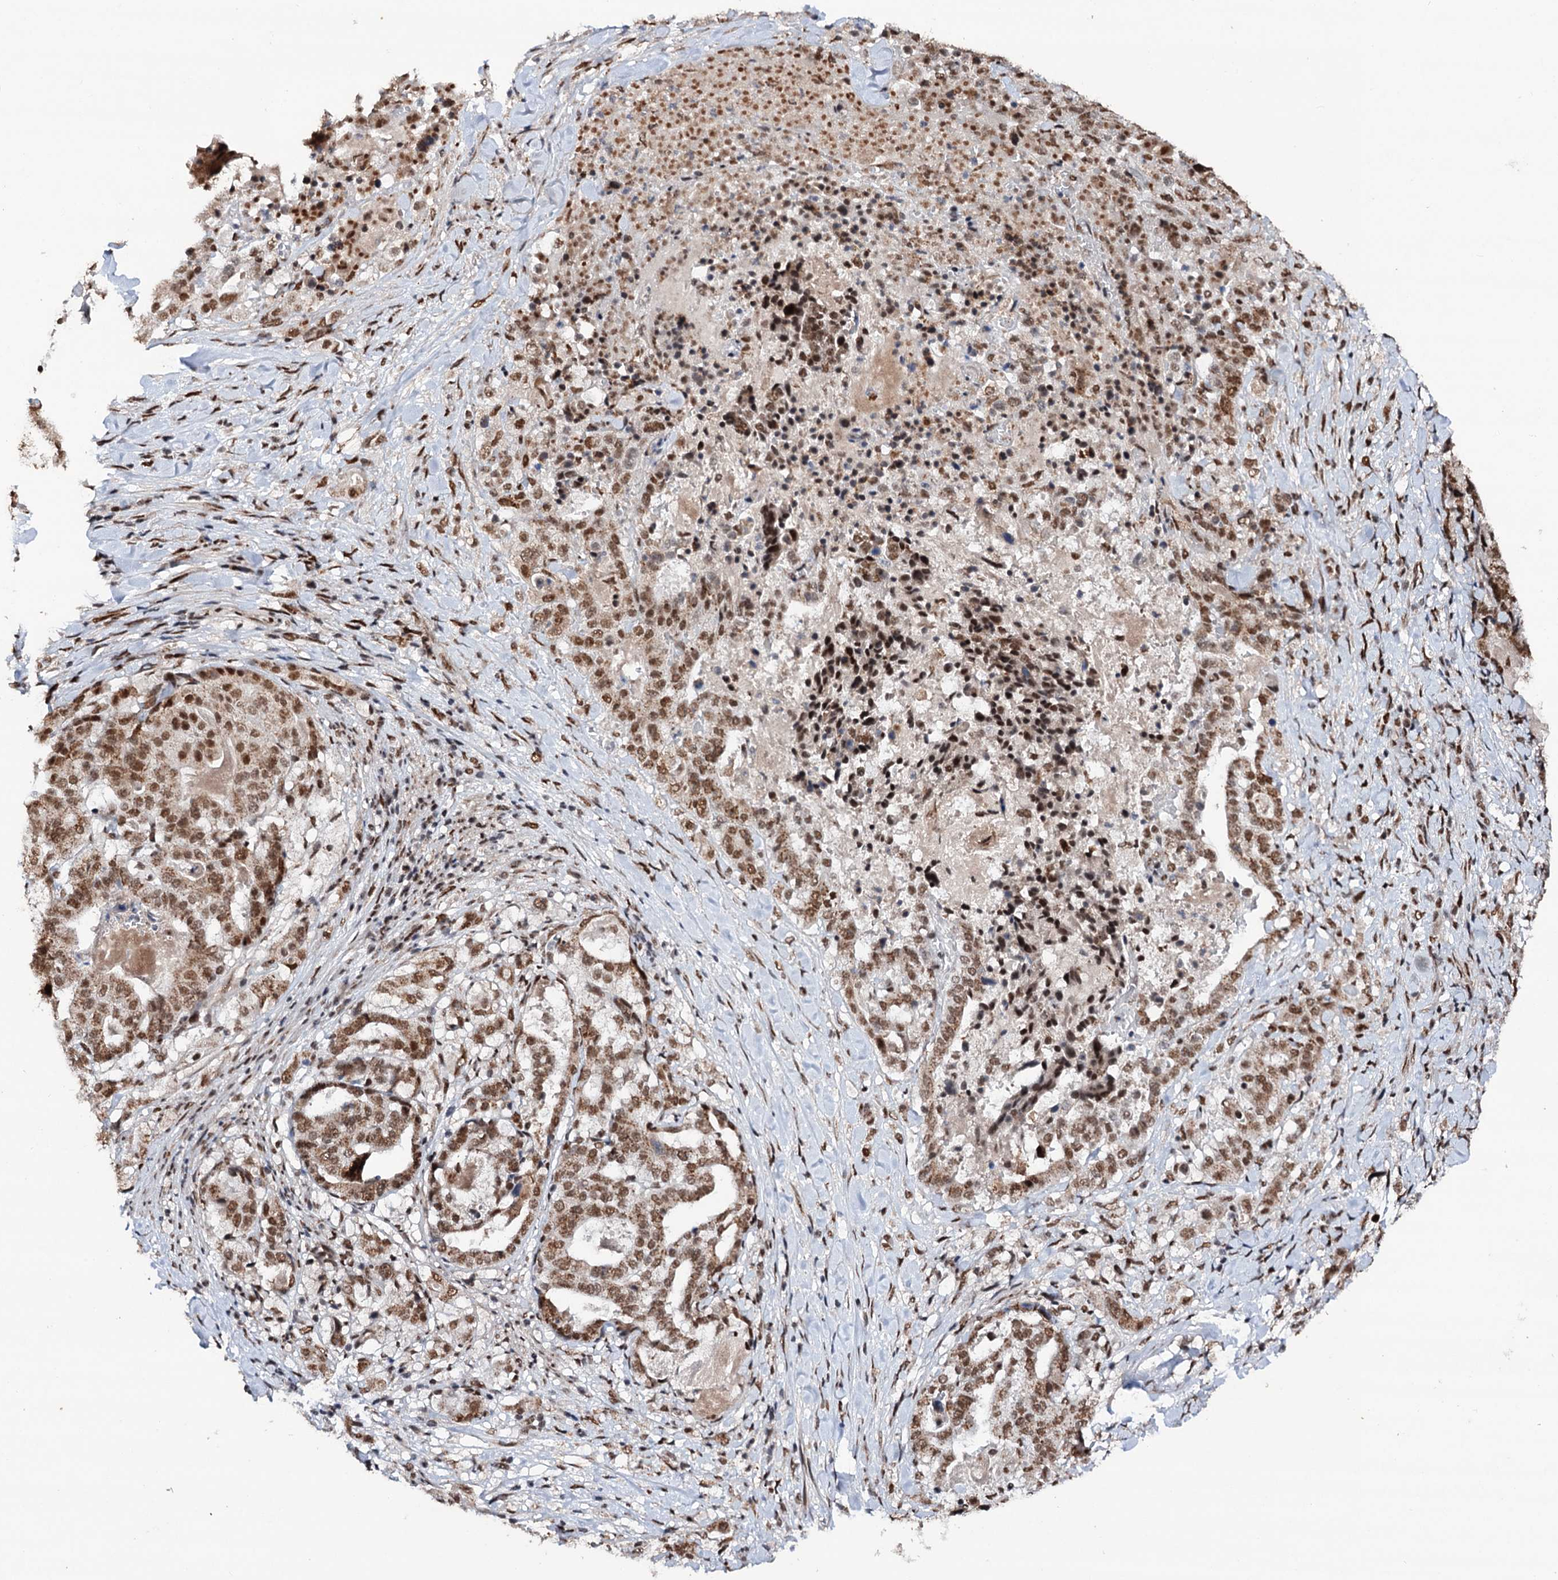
{"staining": {"intensity": "moderate", "quantity": ">75%", "location": "nuclear"}, "tissue": "stomach cancer", "cell_type": "Tumor cells", "image_type": "cancer", "snomed": [{"axis": "morphology", "description": "Adenocarcinoma, NOS"}, {"axis": "topography", "description": "Stomach"}], "caption": "A medium amount of moderate nuclear expression is appreciated in approximately >75% of tumor cells in adenocarcinoma (stomach) tissue.", "gene": "MATR3", "patient": {"sex": "male", "age": 48}}